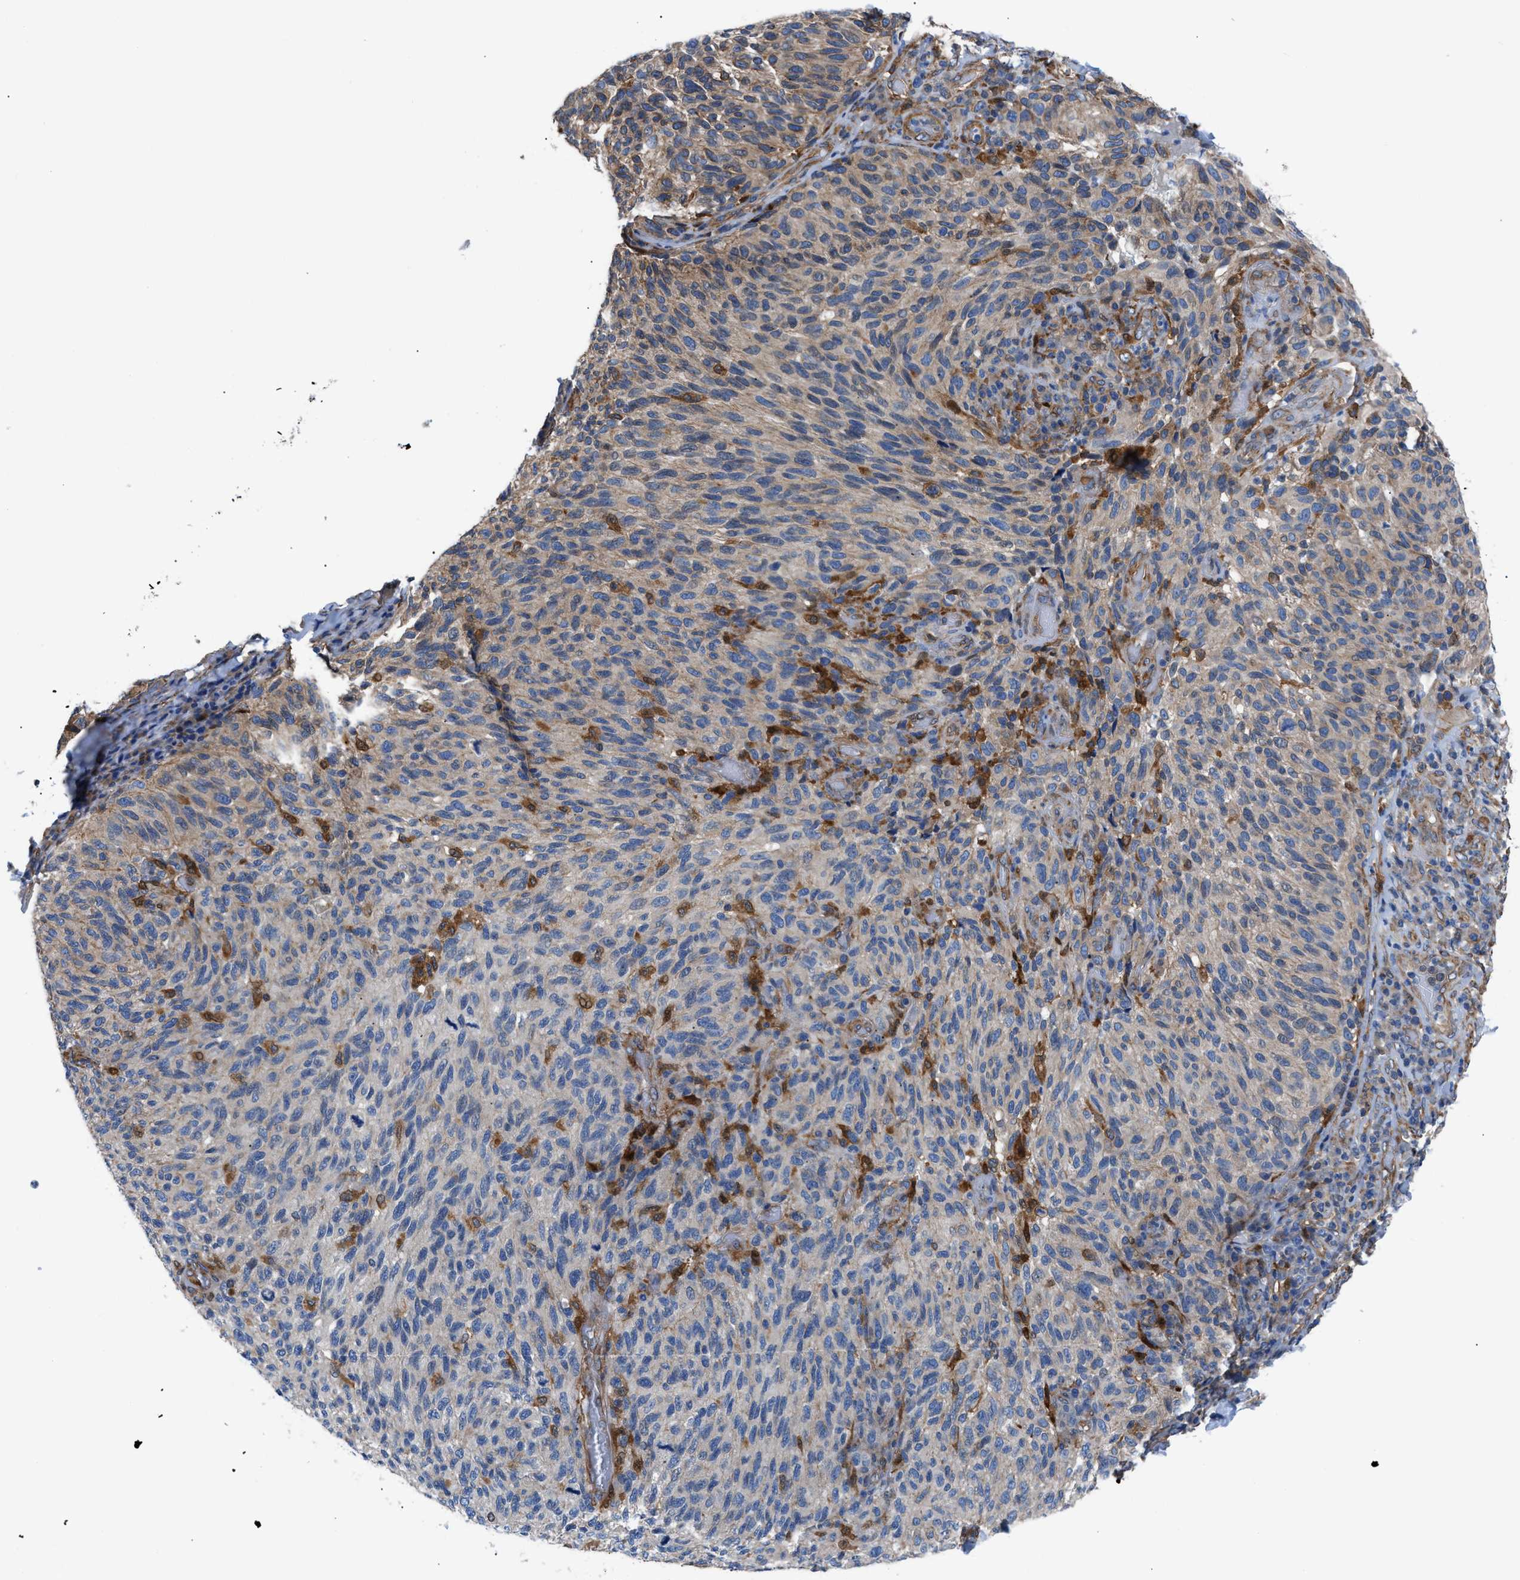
{"staining": {"intensity": "weak", "quantity": "25%-75%", "location": "cytoplasmic/membranous"}, "tissue": "melanoma", "cell_type": "Tumor cells", "image_type": "cancer", "snomed": [{"axis": "morphology", "description": "Malignant melanoma, NOS"}, {"axis": "topography", "description": "Skin"}], "caption": "A low amount of weak cytoplasmic/membranous positivity is present in approximately 25%-75% of tumor cells in melanoma tissue.", "gene": "DMAC1", "patient": {"sex": "female", "age": 73}}